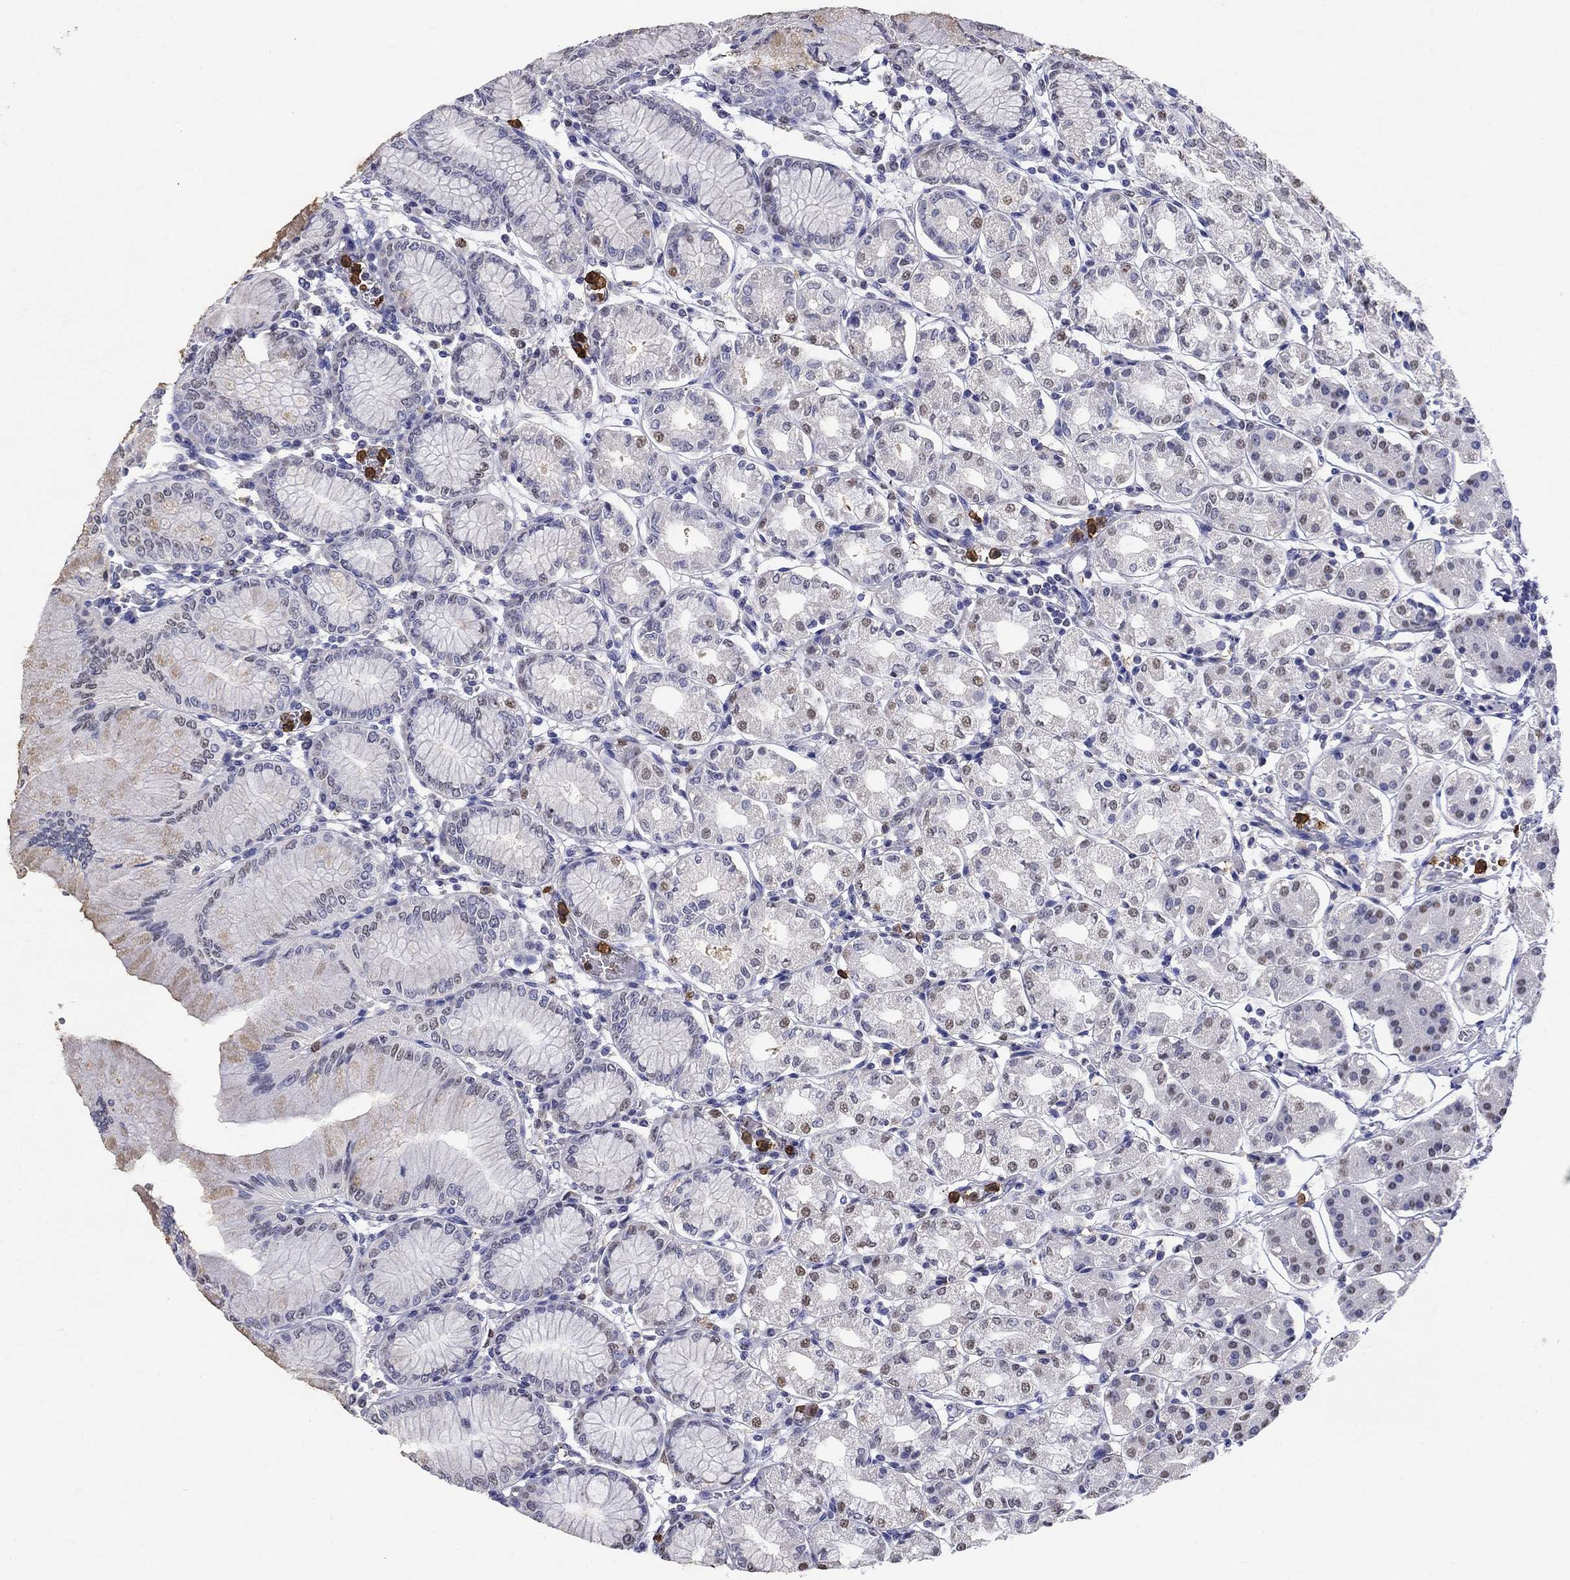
{"staining": {"intensity": "moderate", "quantity": "<25%", "location": "nuclear"}, "tissue": "stomach", "cell_type": "Glandular cells", "image_type": "normal", "snomed": [{"axis": "morphology", "description": "Normal tissue, NOS"}, {"axis": "topography", "description": "Skeletal muscle"}, {"axis": "topography", "description": "Stomach"}], "caption": "An immunohistochemistry histopathology image of normal tissue is shown. Protein staining in brown labels moderate nuclear positivity in stomach within glandular cells.", "gene": "IGSF8", "patient": {"sex": "female", "age": 57}}